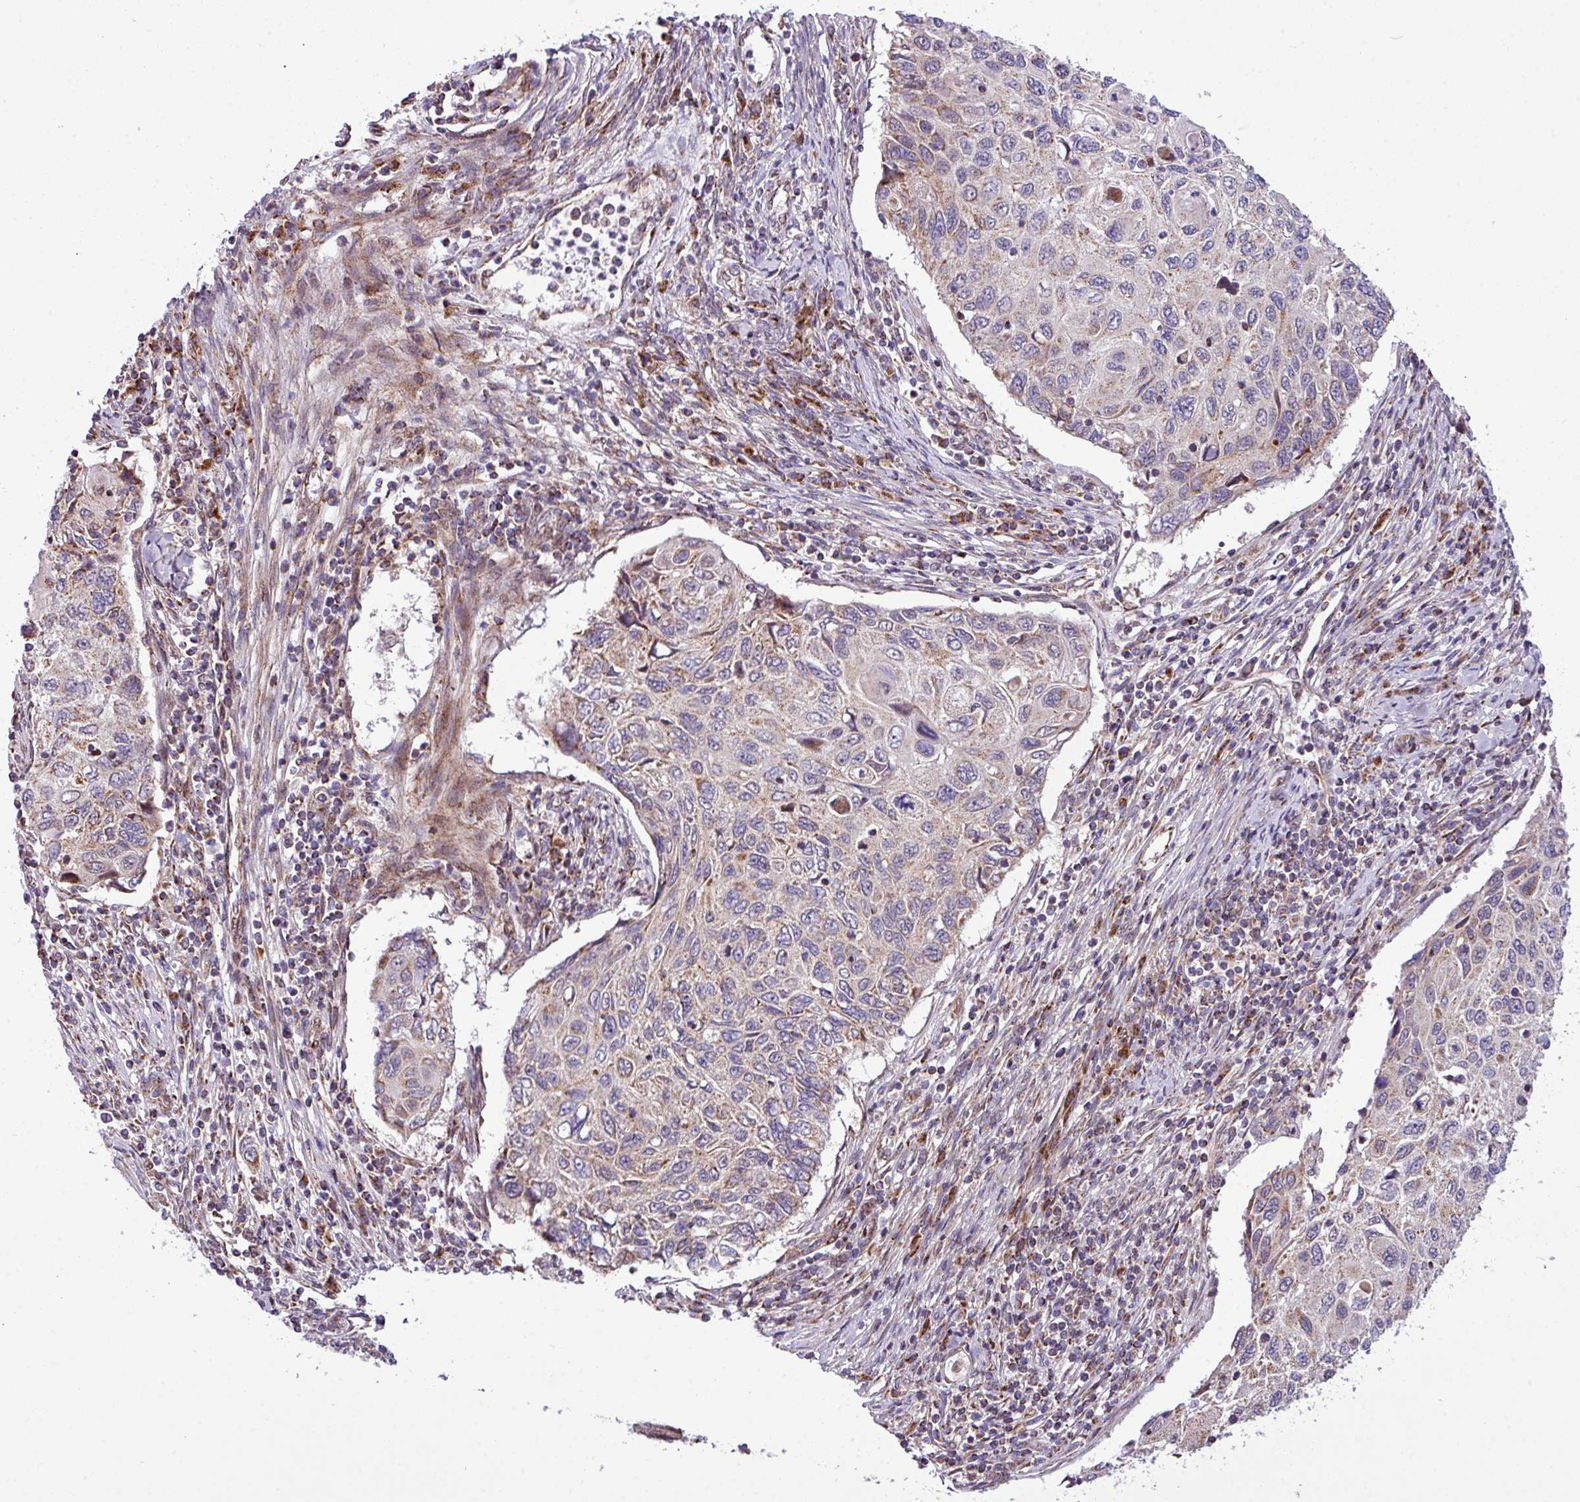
{"staining": {"intensity": "moderate", "quantity": "25%-75%", "location": "cytoplasmic/membranous"}, "tissue": "cervical cancer", "cell_type": "Tumor cells", "image_type": "cancer", "snomed": [{"axis": "morphology", "description": "Squamous cell carcinoma, NOS"}, {"axis": "topography", "description": "Cervix"}], "caption": "Immunohistochemical staining of squamous cell carcinoma (cervical) demonstrates moderate cytoplasmic/membranous protein staining in approximately 25%-75% of tumor cells.", "gene": "B3GNT9", "patient": {"sex": "female", "age": 70}}